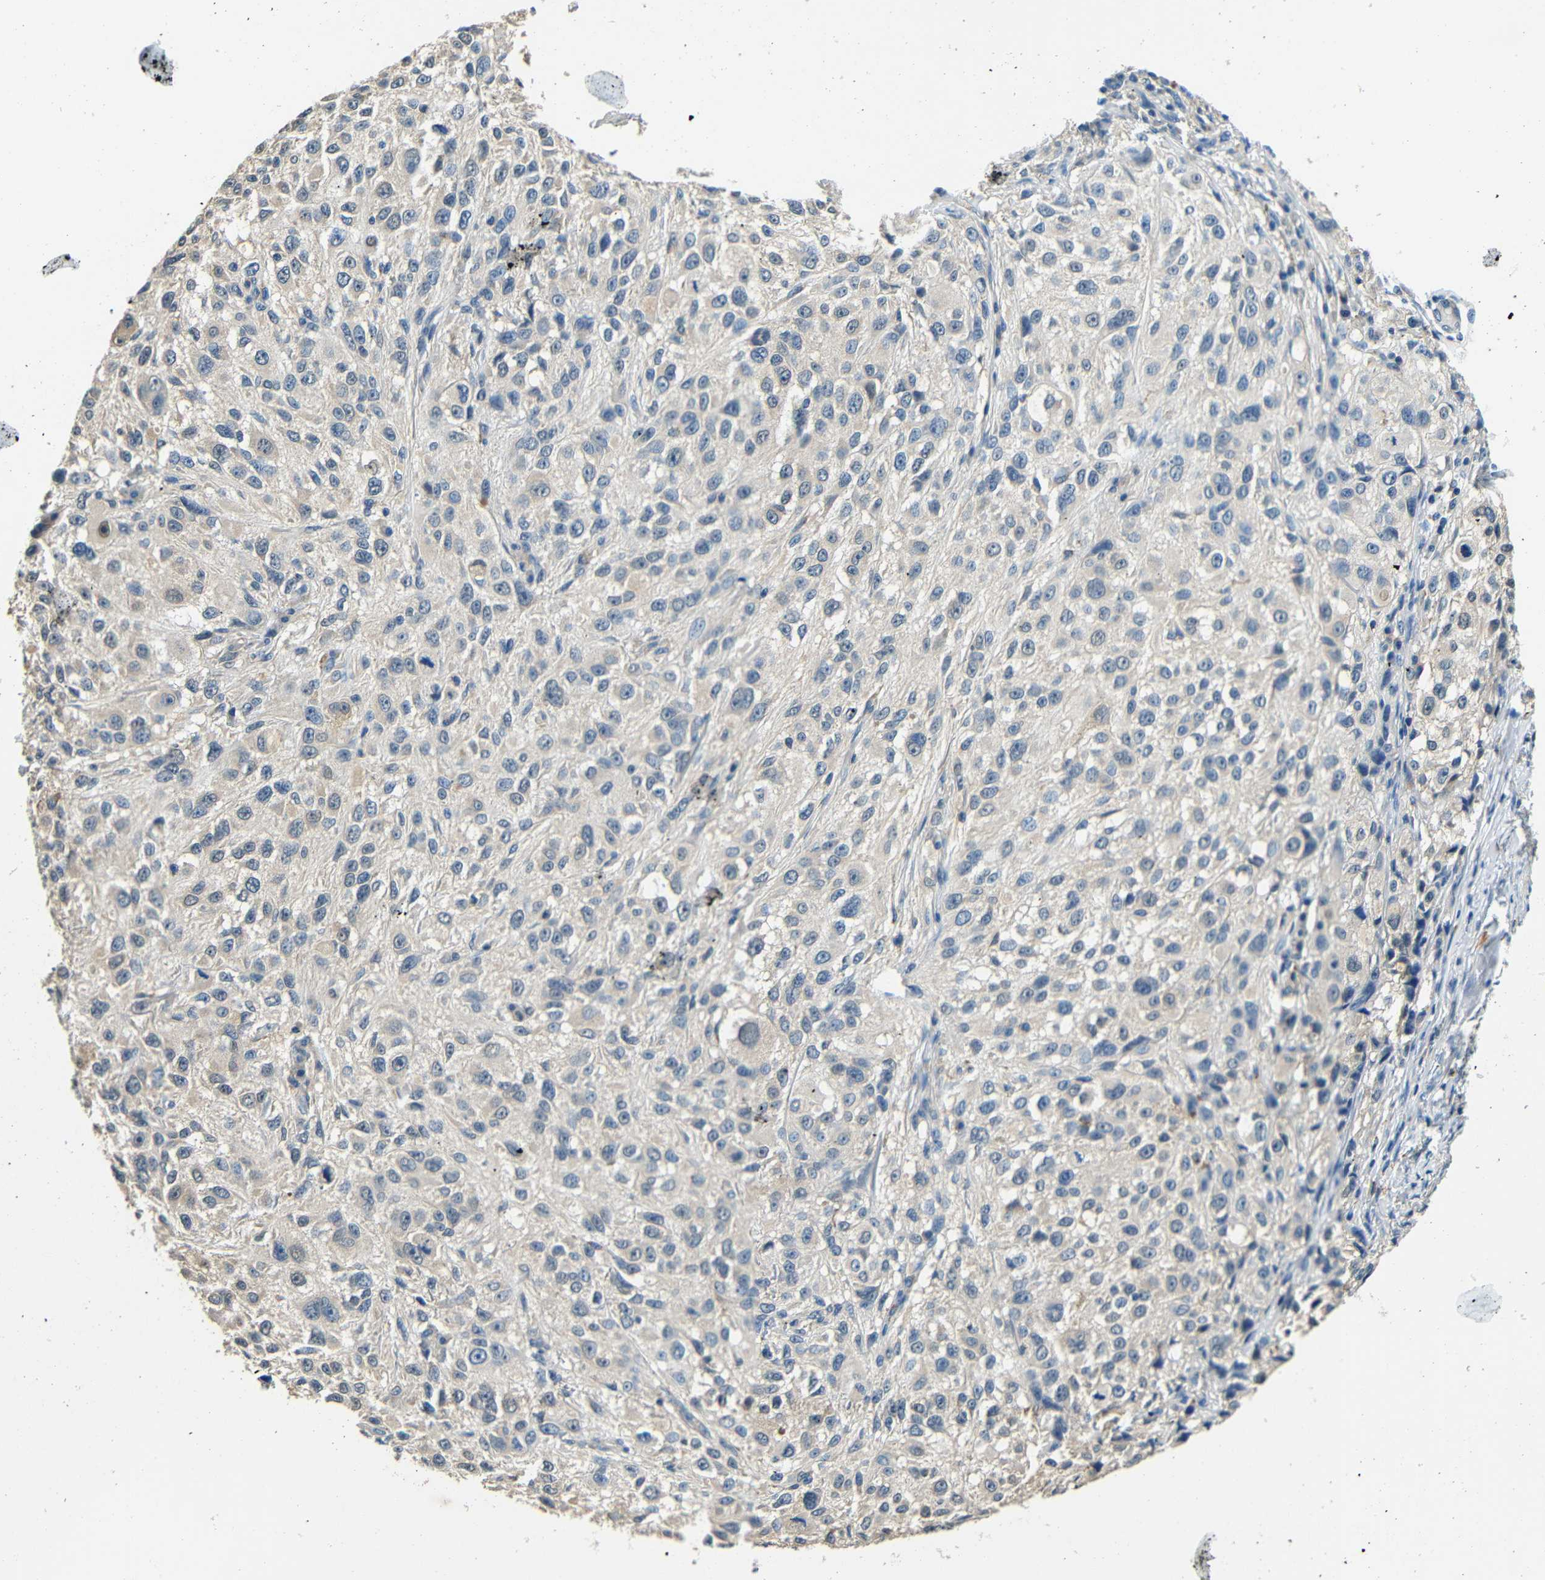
{"staining": {"intensity": "weak", "quantity": "<25%", "location": "cytoplasmic/membranous"}, "tissue": "melanoma", "cell_type": "Tumor cells", "image_type": "cancer", "snomed": [{"axis": "morphology", "description": "Necrosis, NOS"}, {"axis": "morphology", "description": "Malignant melanoma, NOS"}, {"axis": "topography", "description": "Skin"}], "caption": "High magnification brightfield microscopy of malignant melanoma stained with DAB (3,3'-diaminobenzidine) (brown) and counterstained with hematoxylin (blue): tumor cells show no significant staining. (DAB (3,3'-diaminobenzidine) immunohistochemistry, high magnification).", "gene": "ADAP1", "patient": {"sex": "female", "age": 87}}